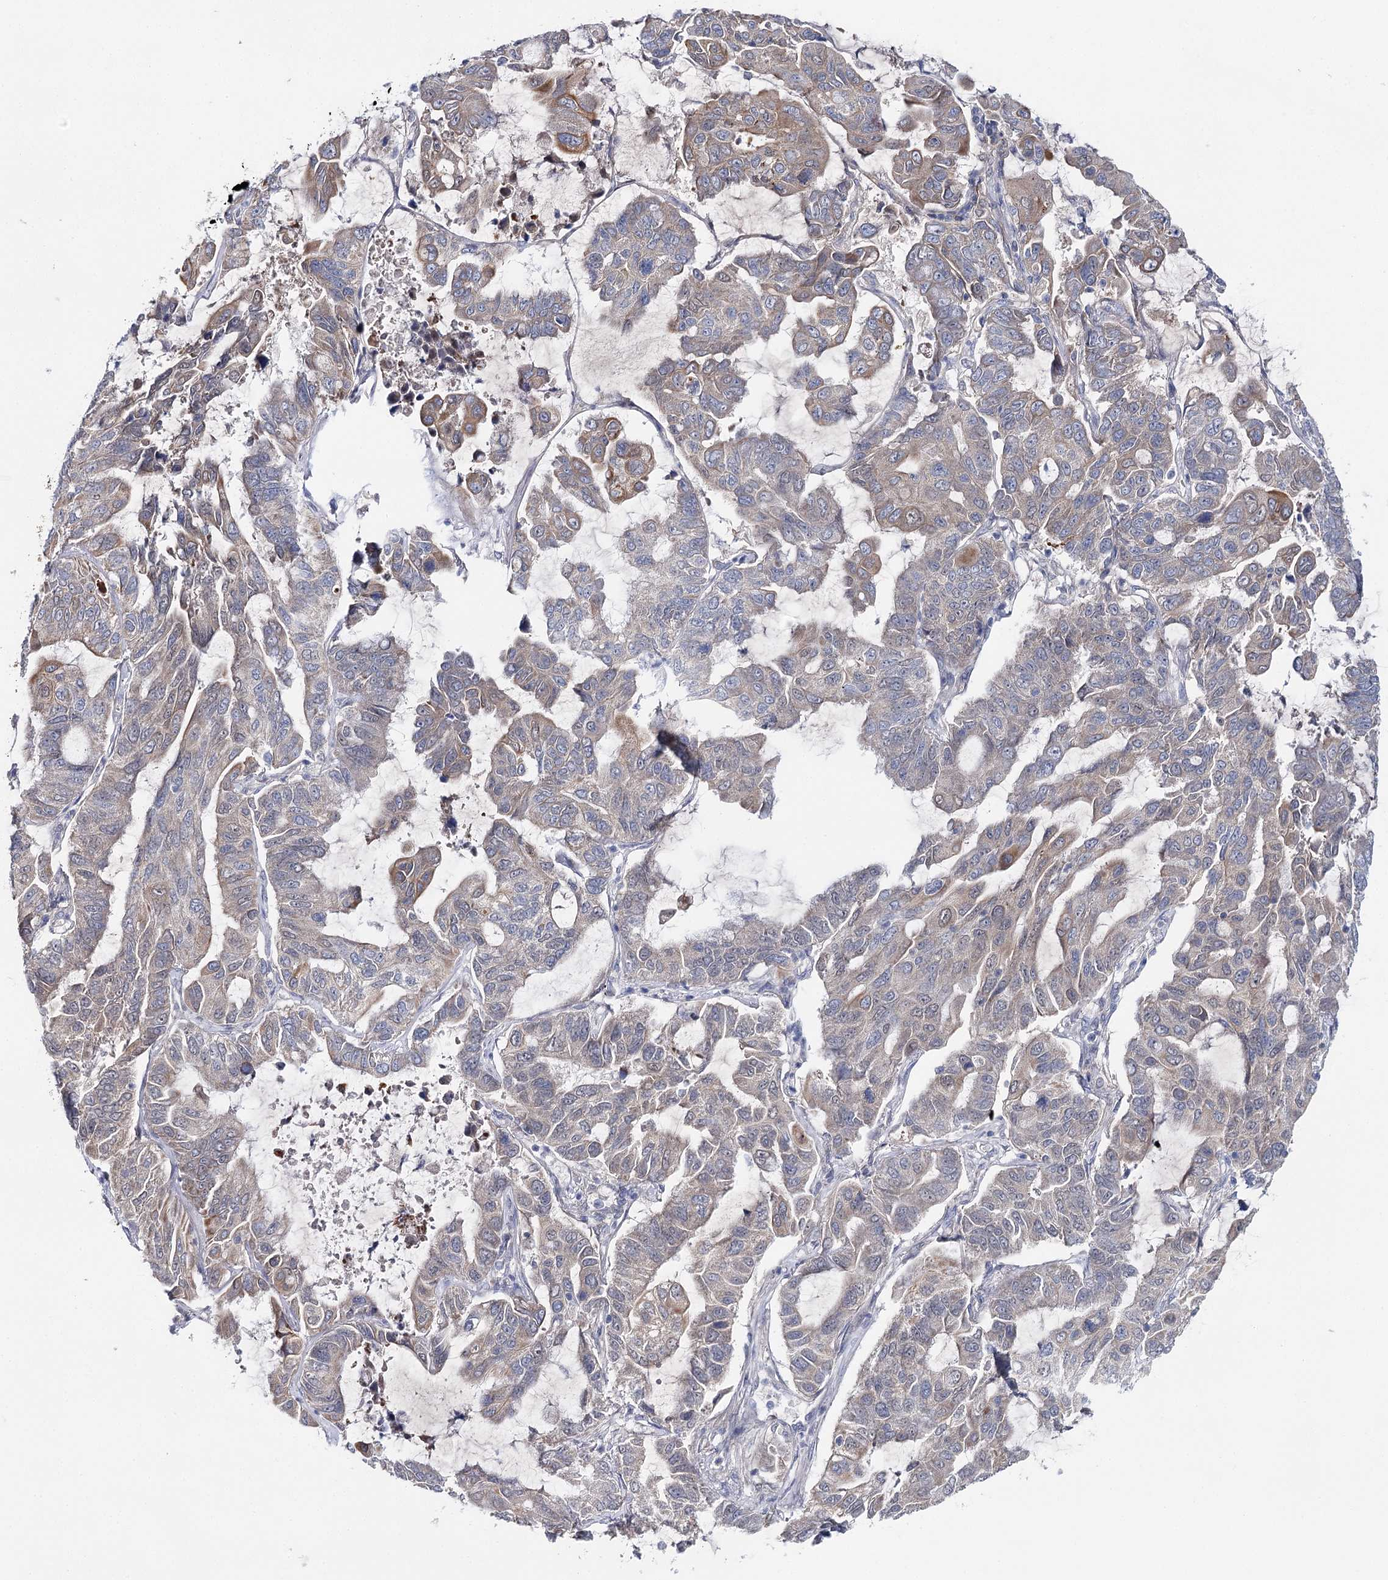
{"staining": {"intensity": "weak", "quantity": "25%-75%", "location": "cytoplasmic/membranous"}, "tissue": "lung cancer", "cell_type": "Tumor cells", "image_type": "cancer", "snomed": [{"axis": "morphology", "description": "Adenocarcinoma, NOS"}, {"axis": "topography", "description": "Lung"}], "caption": "Lung adenocarcinoma stained with DAB IHC demonstrates low levels of weak cytoplasmic/membranous expression in about 25%-75% of tumor cells.", "gene": "LRRC14B", "patient": {"sex": "male", "age": 64}}